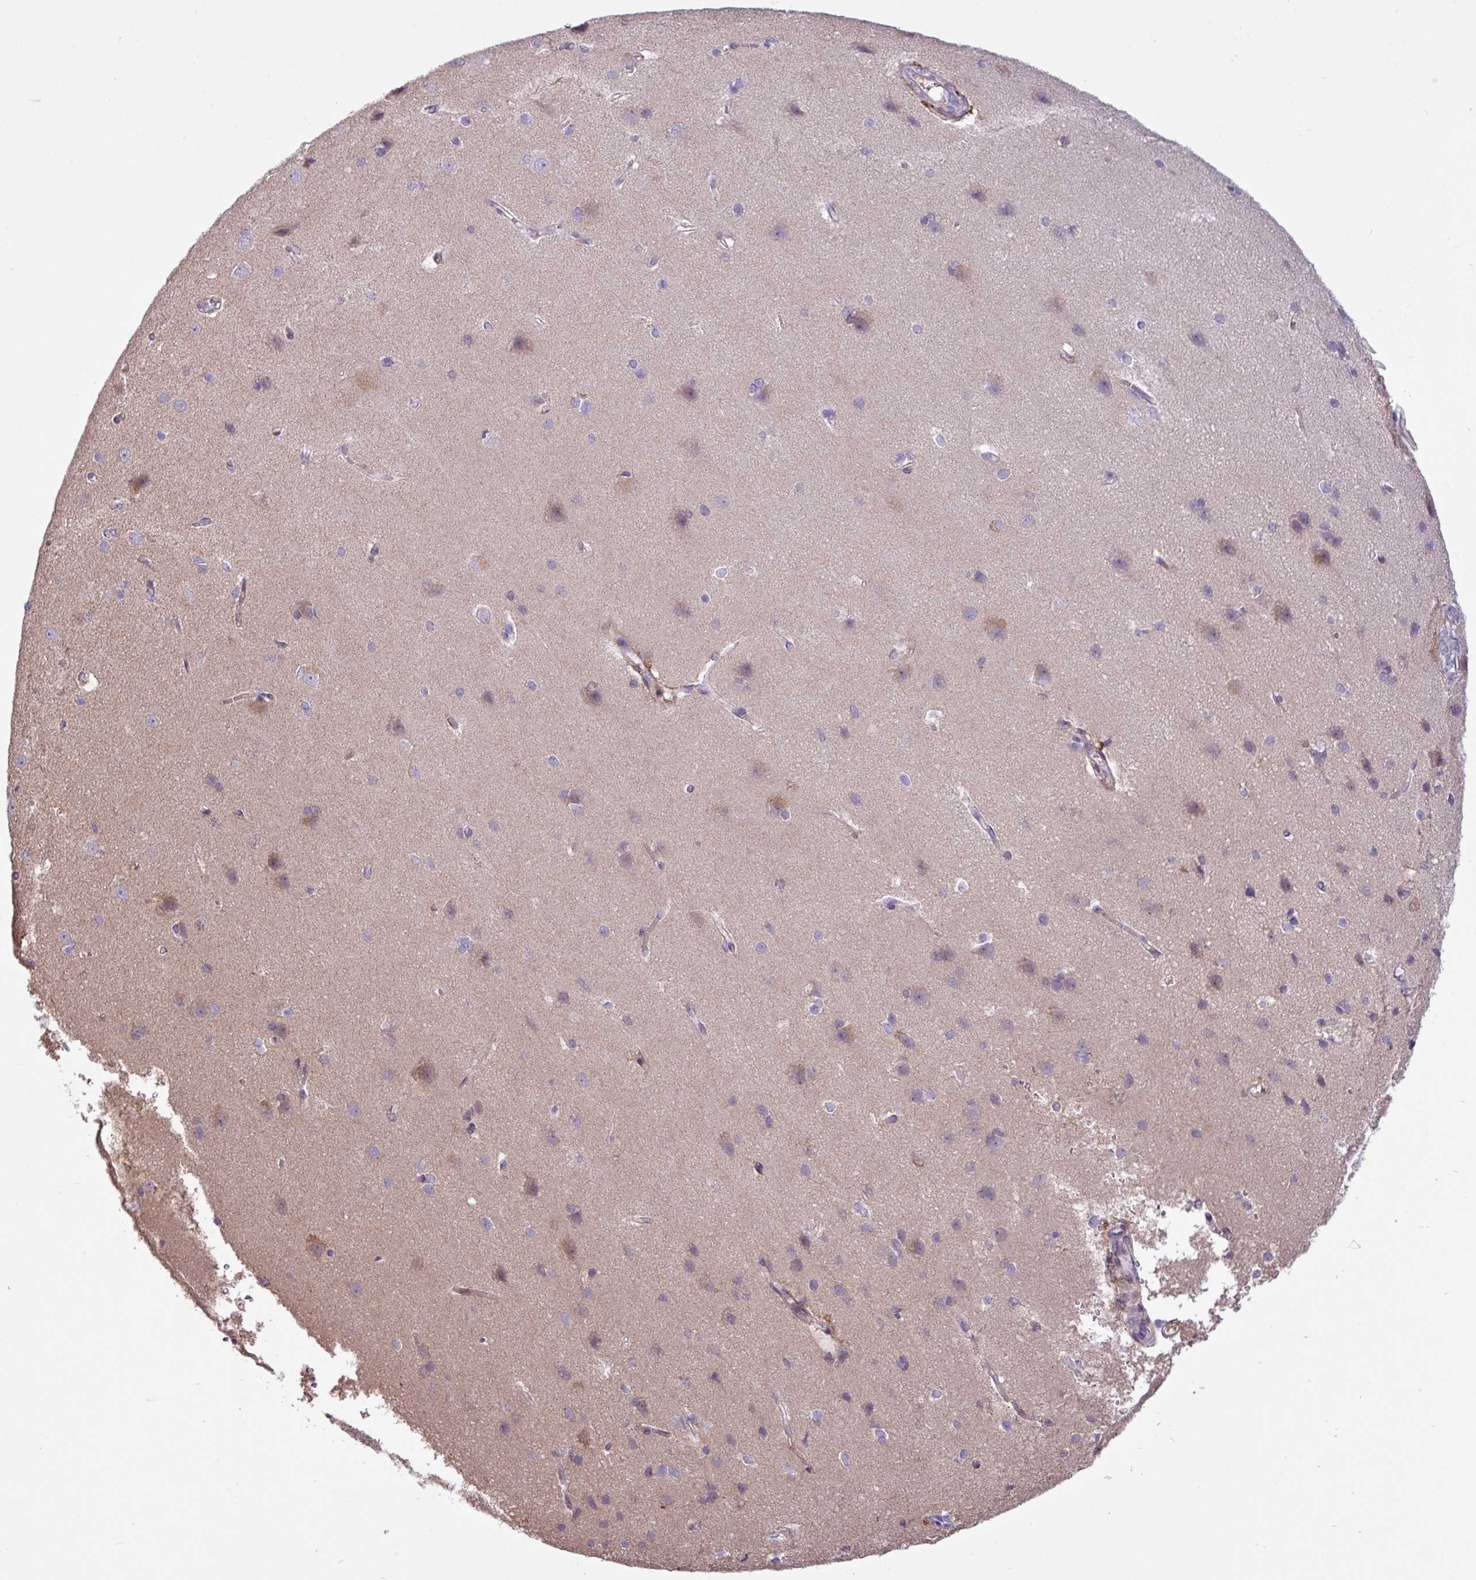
{"staining": {"intensity": "moderate", "quantity": "25%-75%", "location": "cytoplasmic/membranous"}, "tissue": "cerebral cortex", "cell_type": "Endothelial cells", "image_type": "normal", "snomed": [{"axis": "morphology", "description": "Normal tissue, NOS"}, {"axis": "topography", "description": "Cerebral cortex"}], "caption": "High-power microscopy captured an immunohistochemistry (IHC) micrograph of unremarkable cerebral cortex, revealing moderate cytoplasmic/membranous positivity in about 25%-75% of endothelial cells.", "gene": "RPP25L", "patient": {"sex": "male", "age": 37}}